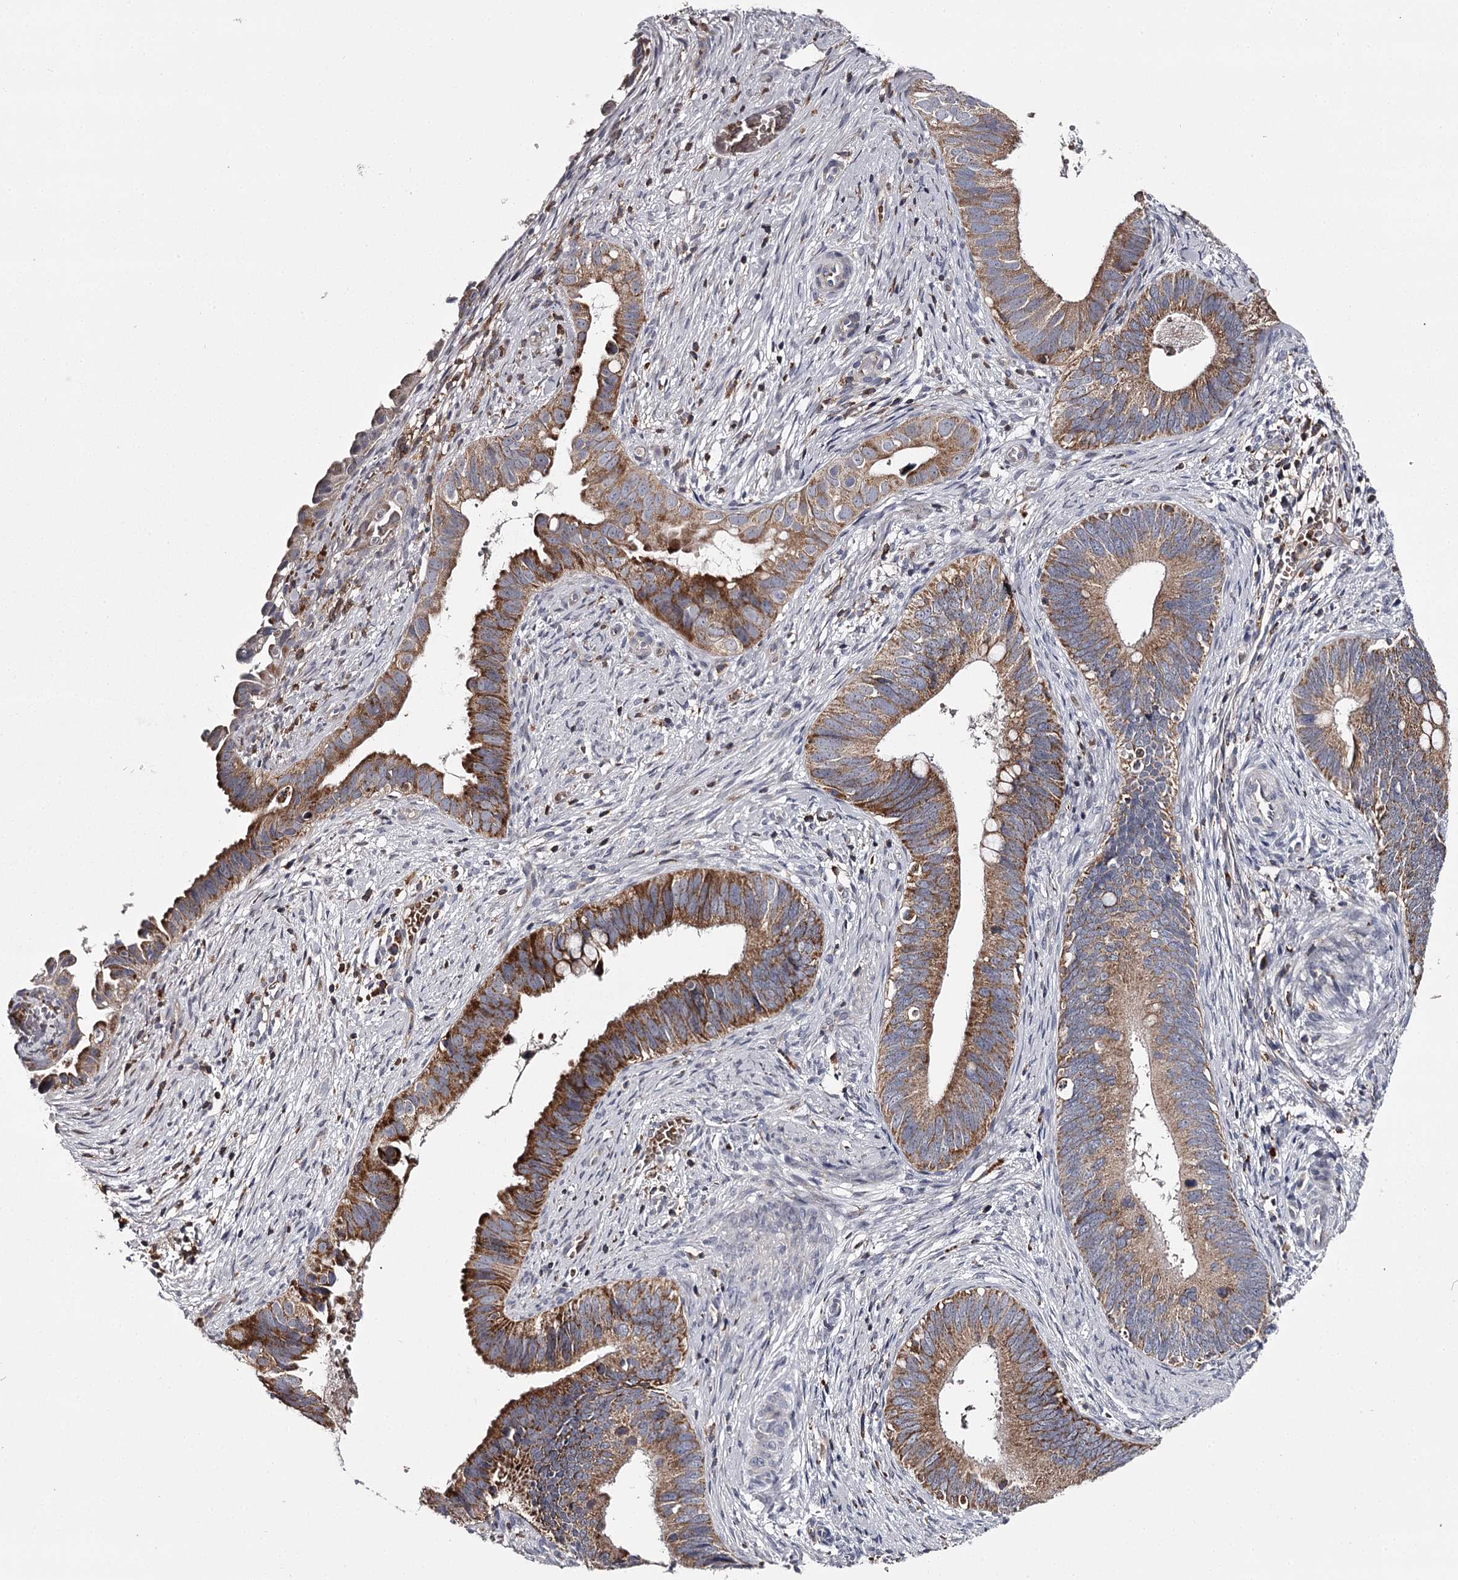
{"staining": {"intensity": "strong", "quantity": ">75%", "location": "cytoplasmic/membranous"}, "tissue": "cervical cancer", "cell_type": "Tumor cells", "image_type": "cancer", "snomed": [{"axis": "morphology", "description": "Adenocarcinoma, NOS"}, {"axis": "topography", "description": "Cervix"}], "caption": "Adenocarcinoma (cervical) stained with DAB (3,3'-diaminobenzidine) immunohistochemistry shows high levels of strong cytoplasmic/membranous expression in about >75% of tumor cells.", "gene": "RASSF6", "patient": {"sex": "female", "age": 42}}